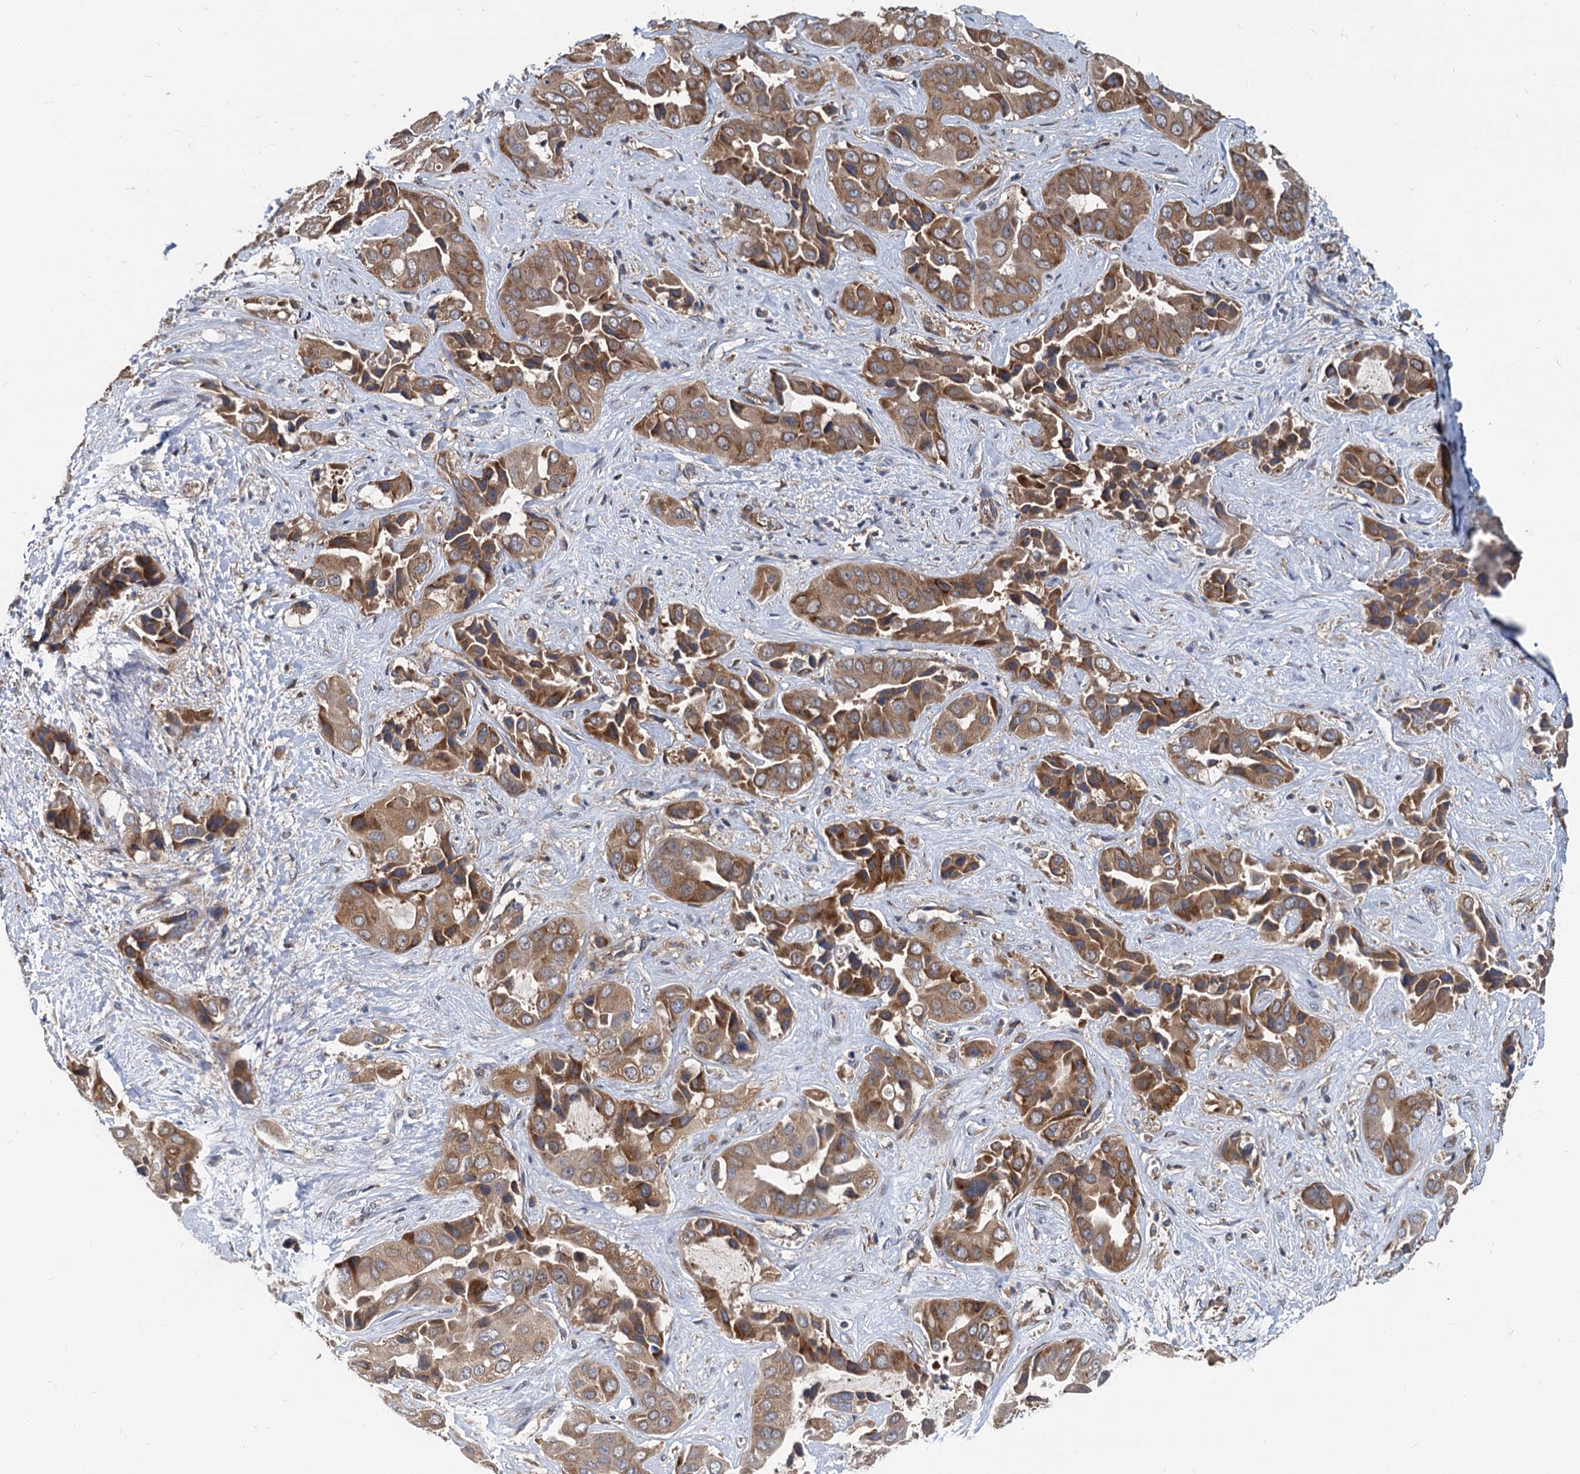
{"staining": {"intensity": "moderate", "quantity": ">75%", "location": "cytoplasmic/membranous"}, "tissue": "liver cancer", "cell_type": "Tumor cells", "image_type": "cancer", "snomed": [{"axis": "morphology", "description": "Cholangiocarcinoma"}, {"axis": "topography", "description": "Liver"}], "caption": "Brown immunohistochemical staining in liver cancer (cholangiocarcinoma) exhibits moderate cytoplasmic/membranous positivity in about >75% of tumor cells.", "gene": "EIF2B2", "patient": {"sex": "female", "age": 52}}